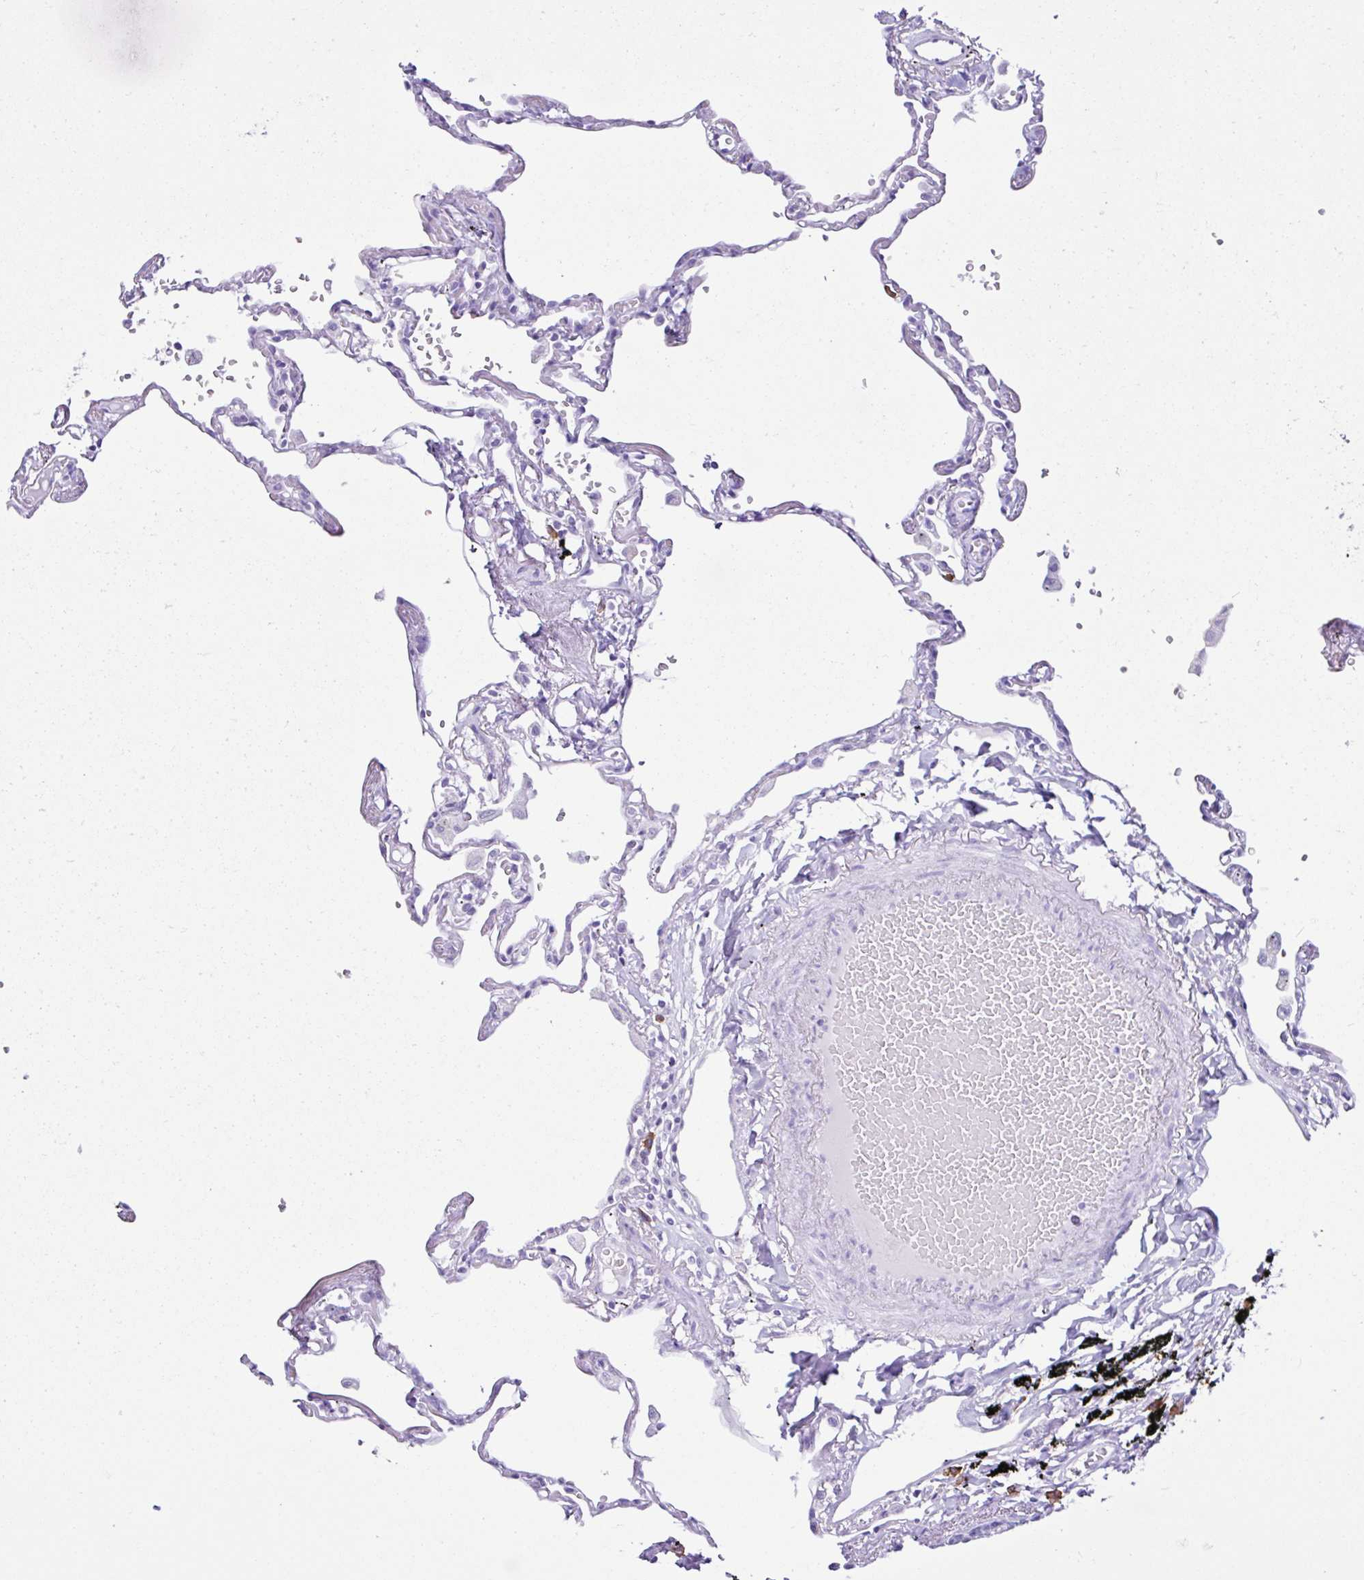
{"staining": {"intensity": "negative", "quantity": "none", "location": "none"}, "tissue": "lung", "cell_type": "Alveolar cells", "image_type": "normal", "snomed": [{"axis": "morphology", "description": "Normal tissue, NOS"}, {"axis": "topography", "description": "Lung"}], "caption": "IHC of benign lung shows no staining in alveolar cells. (DAB immunohistochemistry (IHC) with hematoxylin counter stain).", "gene": "PIGF", "patient": {"sex": "female", "age": 67}}